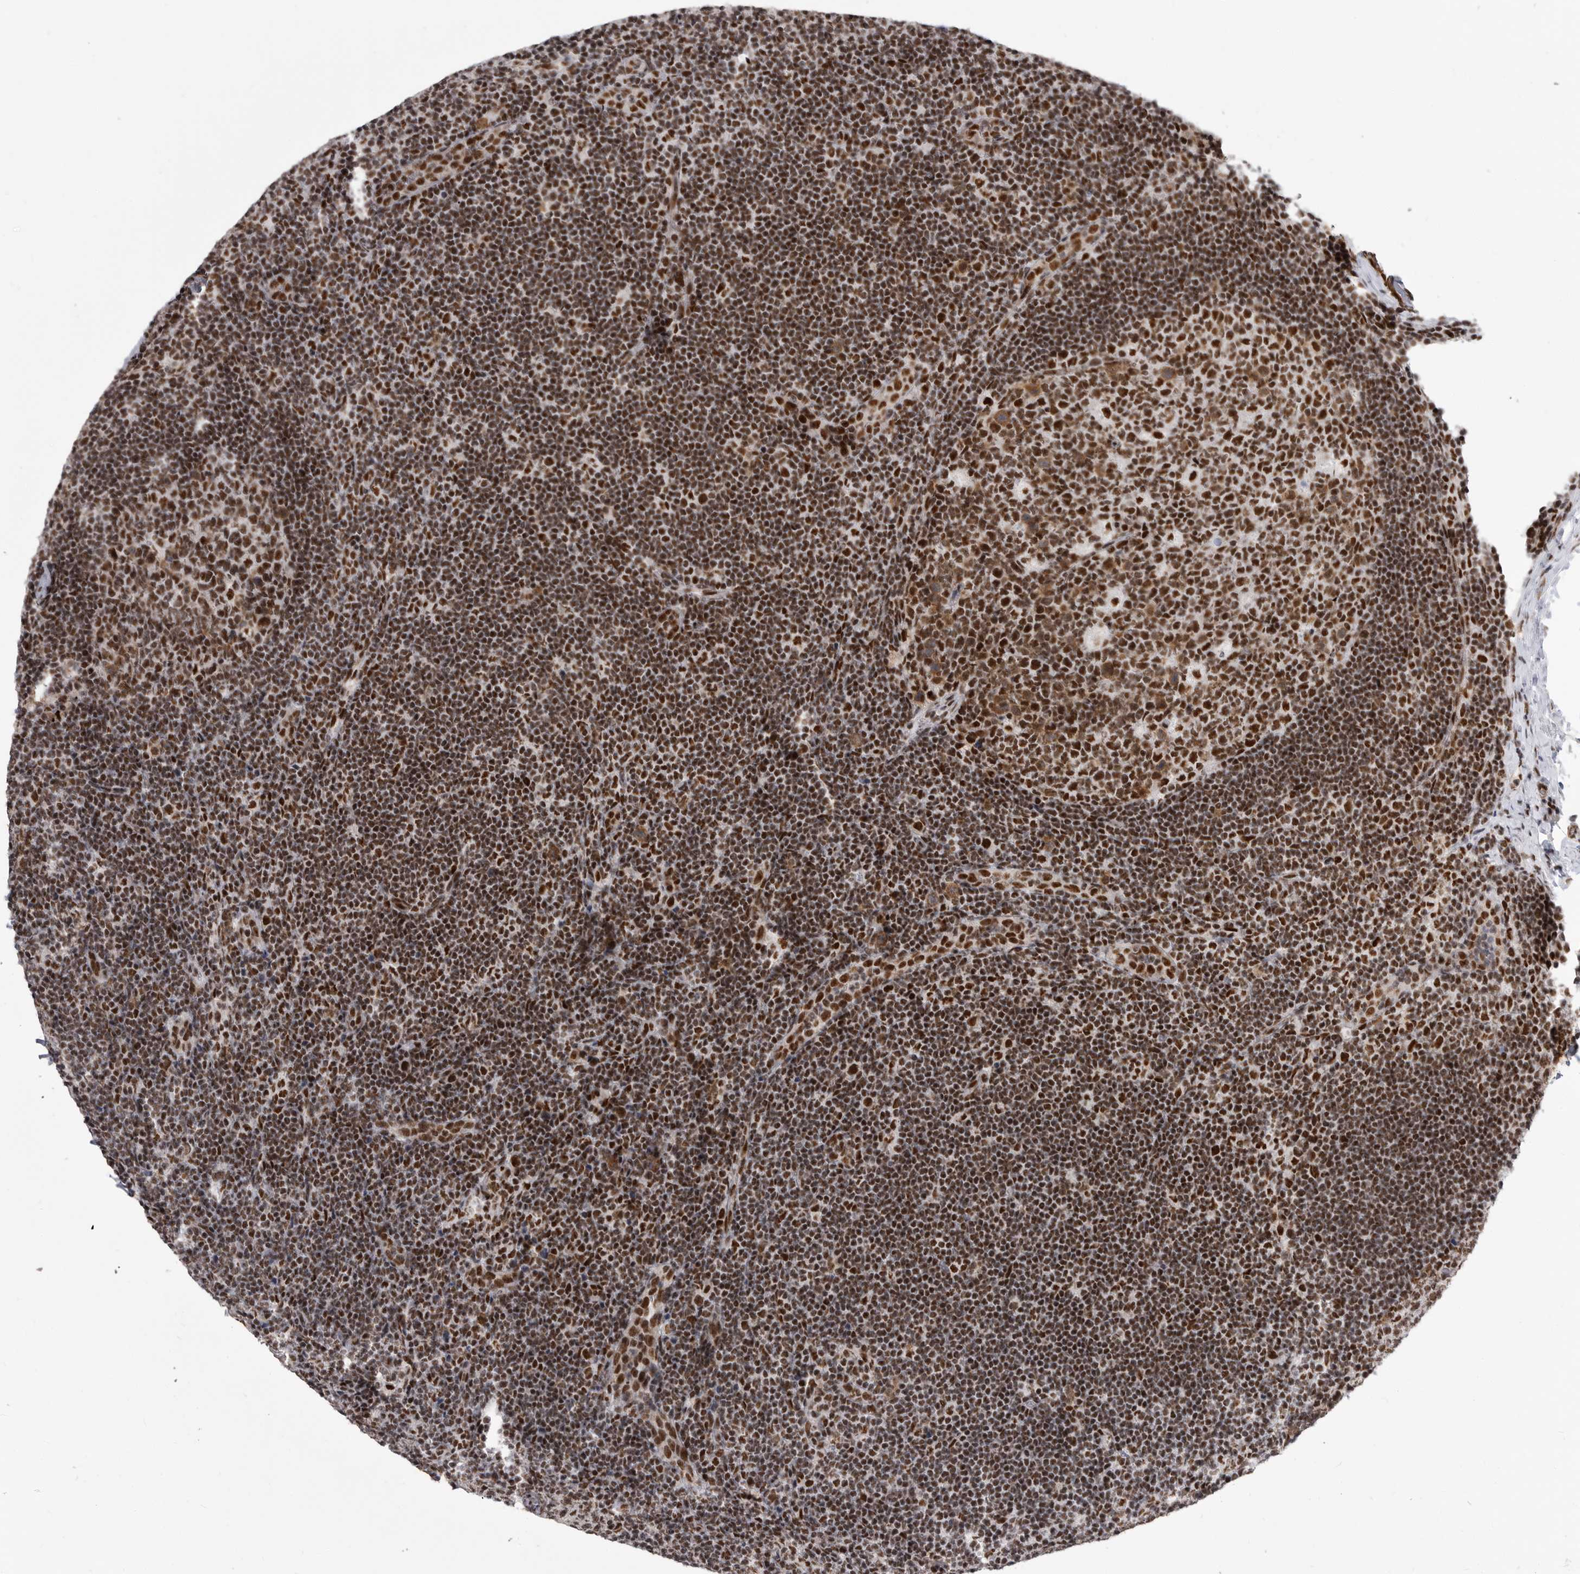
{"staining": {"intensity": "strong", "quantity": ">75%", "location": "nuclear"}, "tissue": "lymph node", "cell_type": "Germinal center cells", "image_type": "normal", "snomed": [{"axis": "morphology", "description": "Normal tissue, NOS"}, {"axis": "topography", "description": "Lymph node"}], "caption": "Lymph node stained with DAB immunohistochemistry reveals high levels of strong nuclear positivity in about >75% of germinal center cells.", "gene": "PPP1R8", "patient": {"sex": "female", "age": 22}}